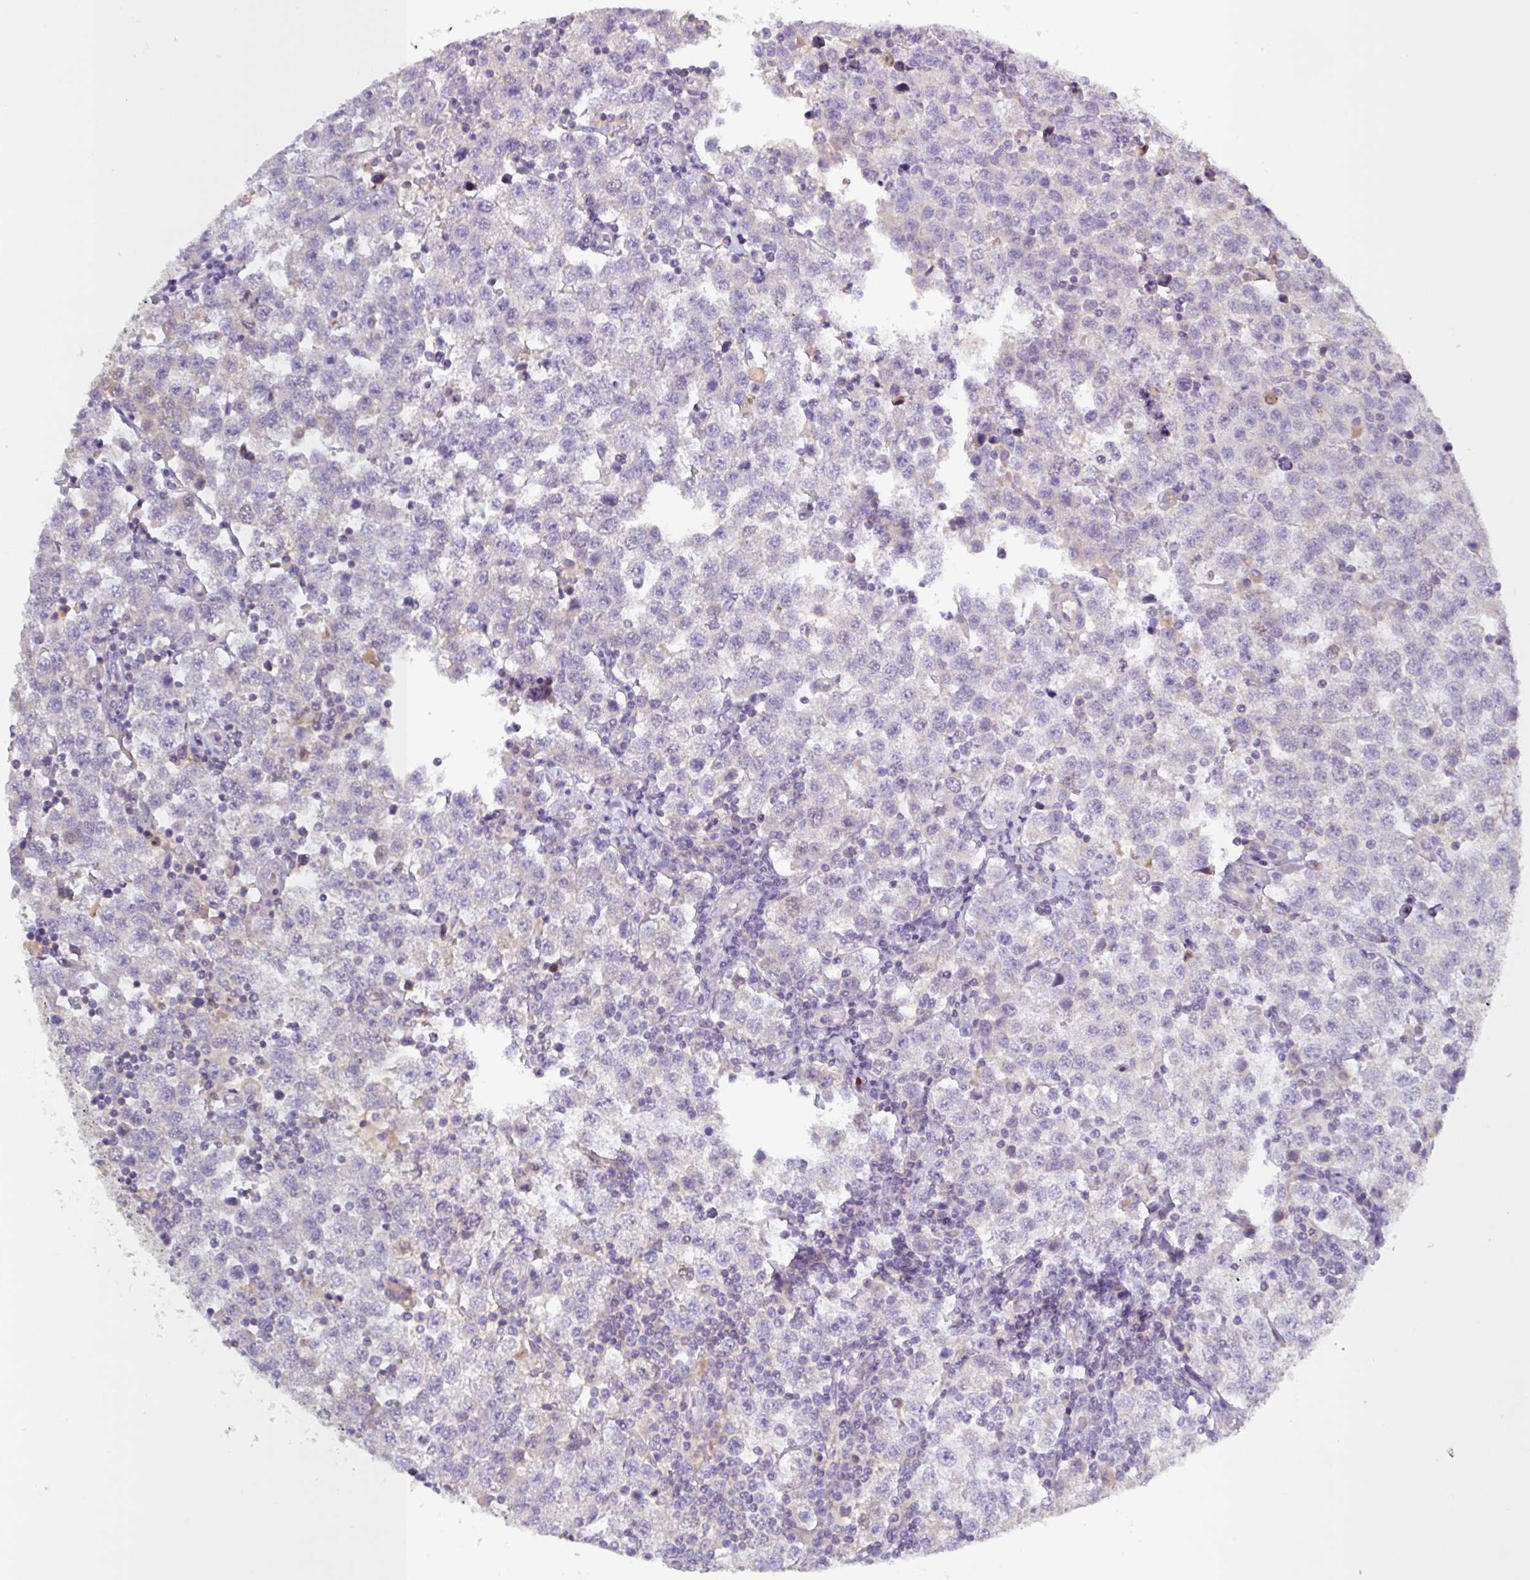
{"staining": {"intensity": "negative", "quantity": "none", "location": "none"}, "tissue": "testis cancer", "cell_type": "Tumor cells", "image_type": "cancer", "snomed": [{"axis": "morphology", "description": "Seminoma, NOS"}, {"axis": "topography", "description": "Testis"}], "caption": "Testis cancer stained for a protein using IHC displays no positivity tumor cells.", "gene": "SFTPB", "patient": {"sex": "male", "age": 34}}